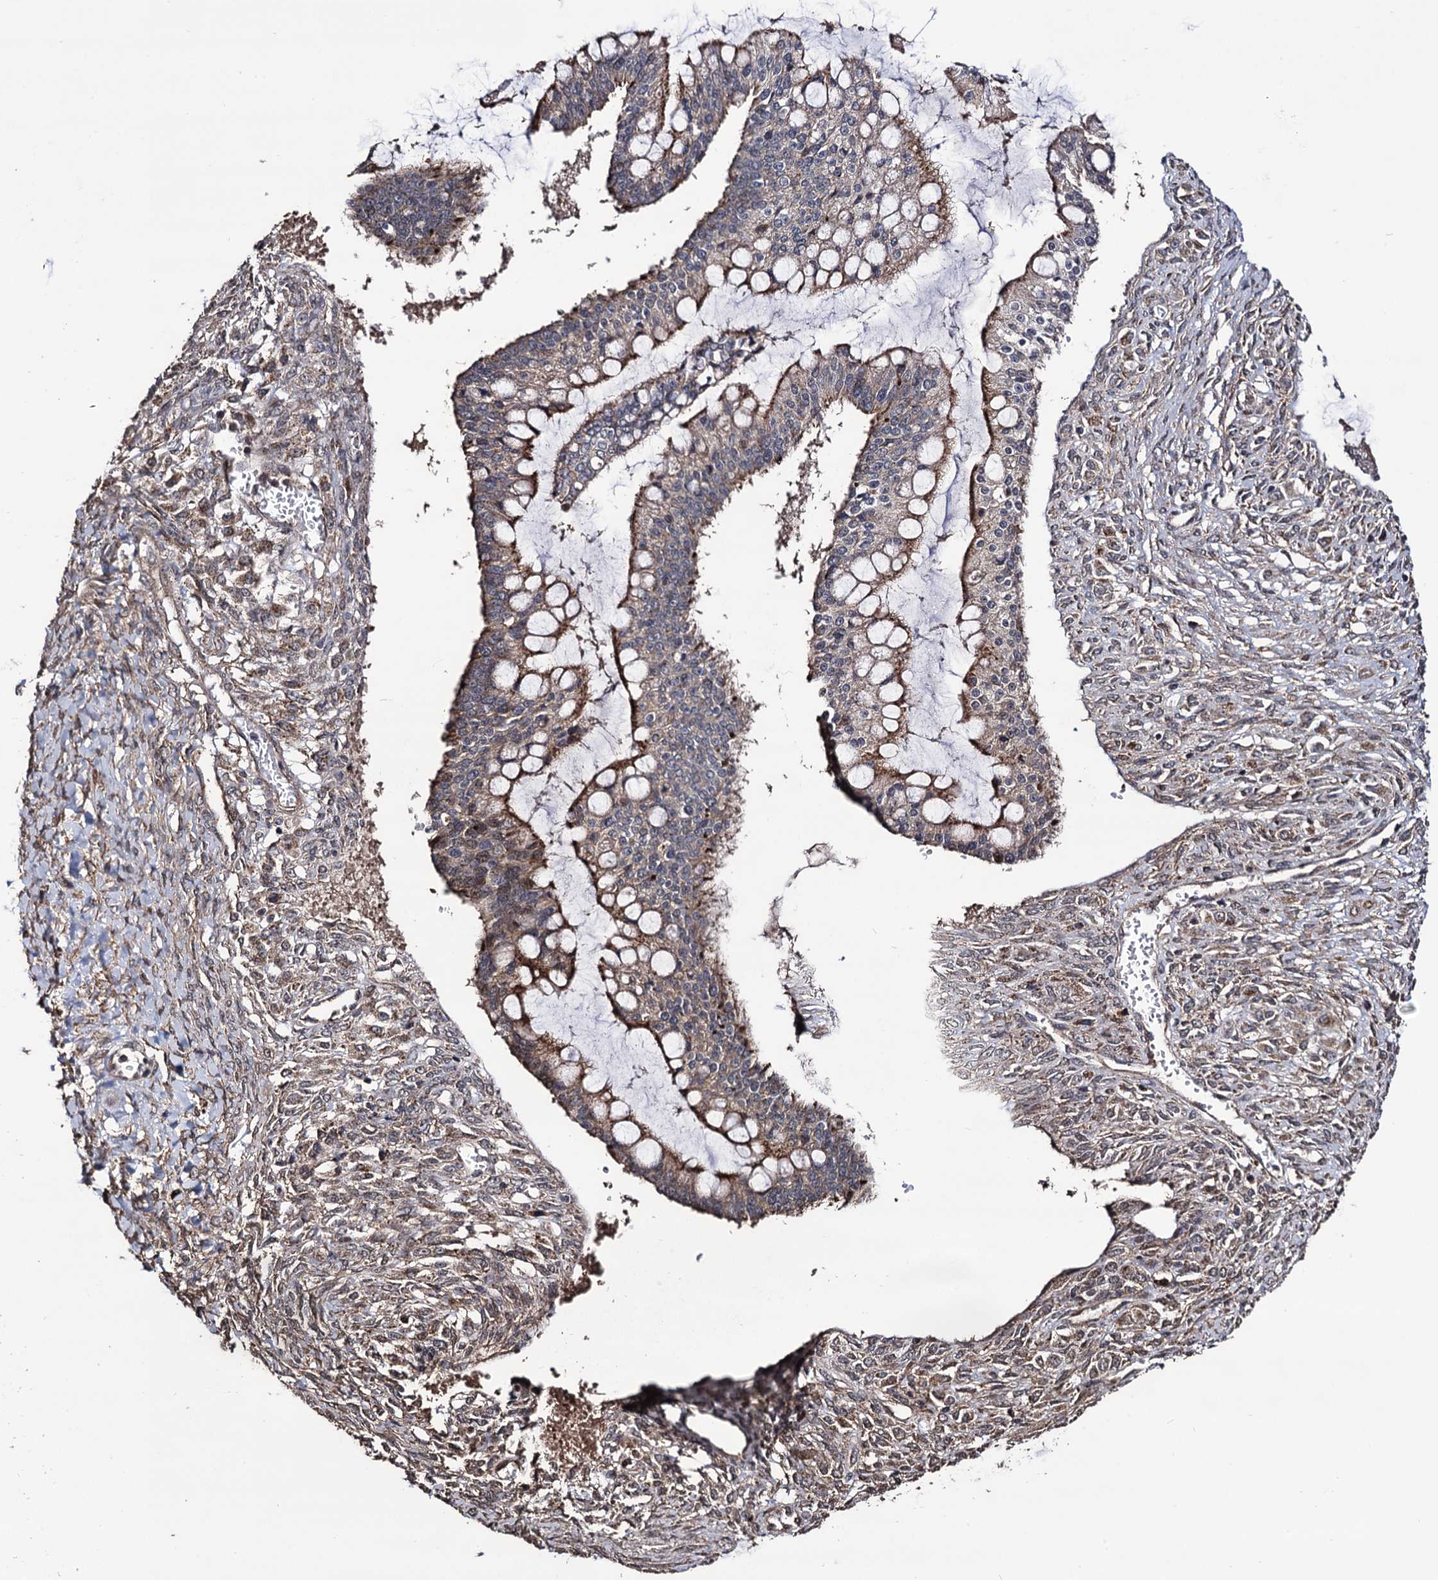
{"staining": {"intensity": "moderate", "quantity": "25%-75%", "location": "cytoplasmic/membranous"}, "tissue": "ovarian cancer", "cell_type": "Tumor cells", "image_type": "cancer", "snomed": [{"axis": "morphology", "description": "Cystadenocarcinoma, mucinous, NOS"}, {"axis": "topography", "description": "Ovary"}], "caption": "Protein positivity by immunohistochemistry exhibits moderate cytoplasmic/membranous staining in about 25%-75% of tumor cells in ovarian cancer (mucinous cystadenocarcinoma). The staining is performed using DAB (3,3'-diaminobenzidine) brown chromogen to label protein expression. The nuclei are counter-stained blue using hematoxylin.", "gene": "MICAL2", "patient": {"sex": "female", "age": 73}}